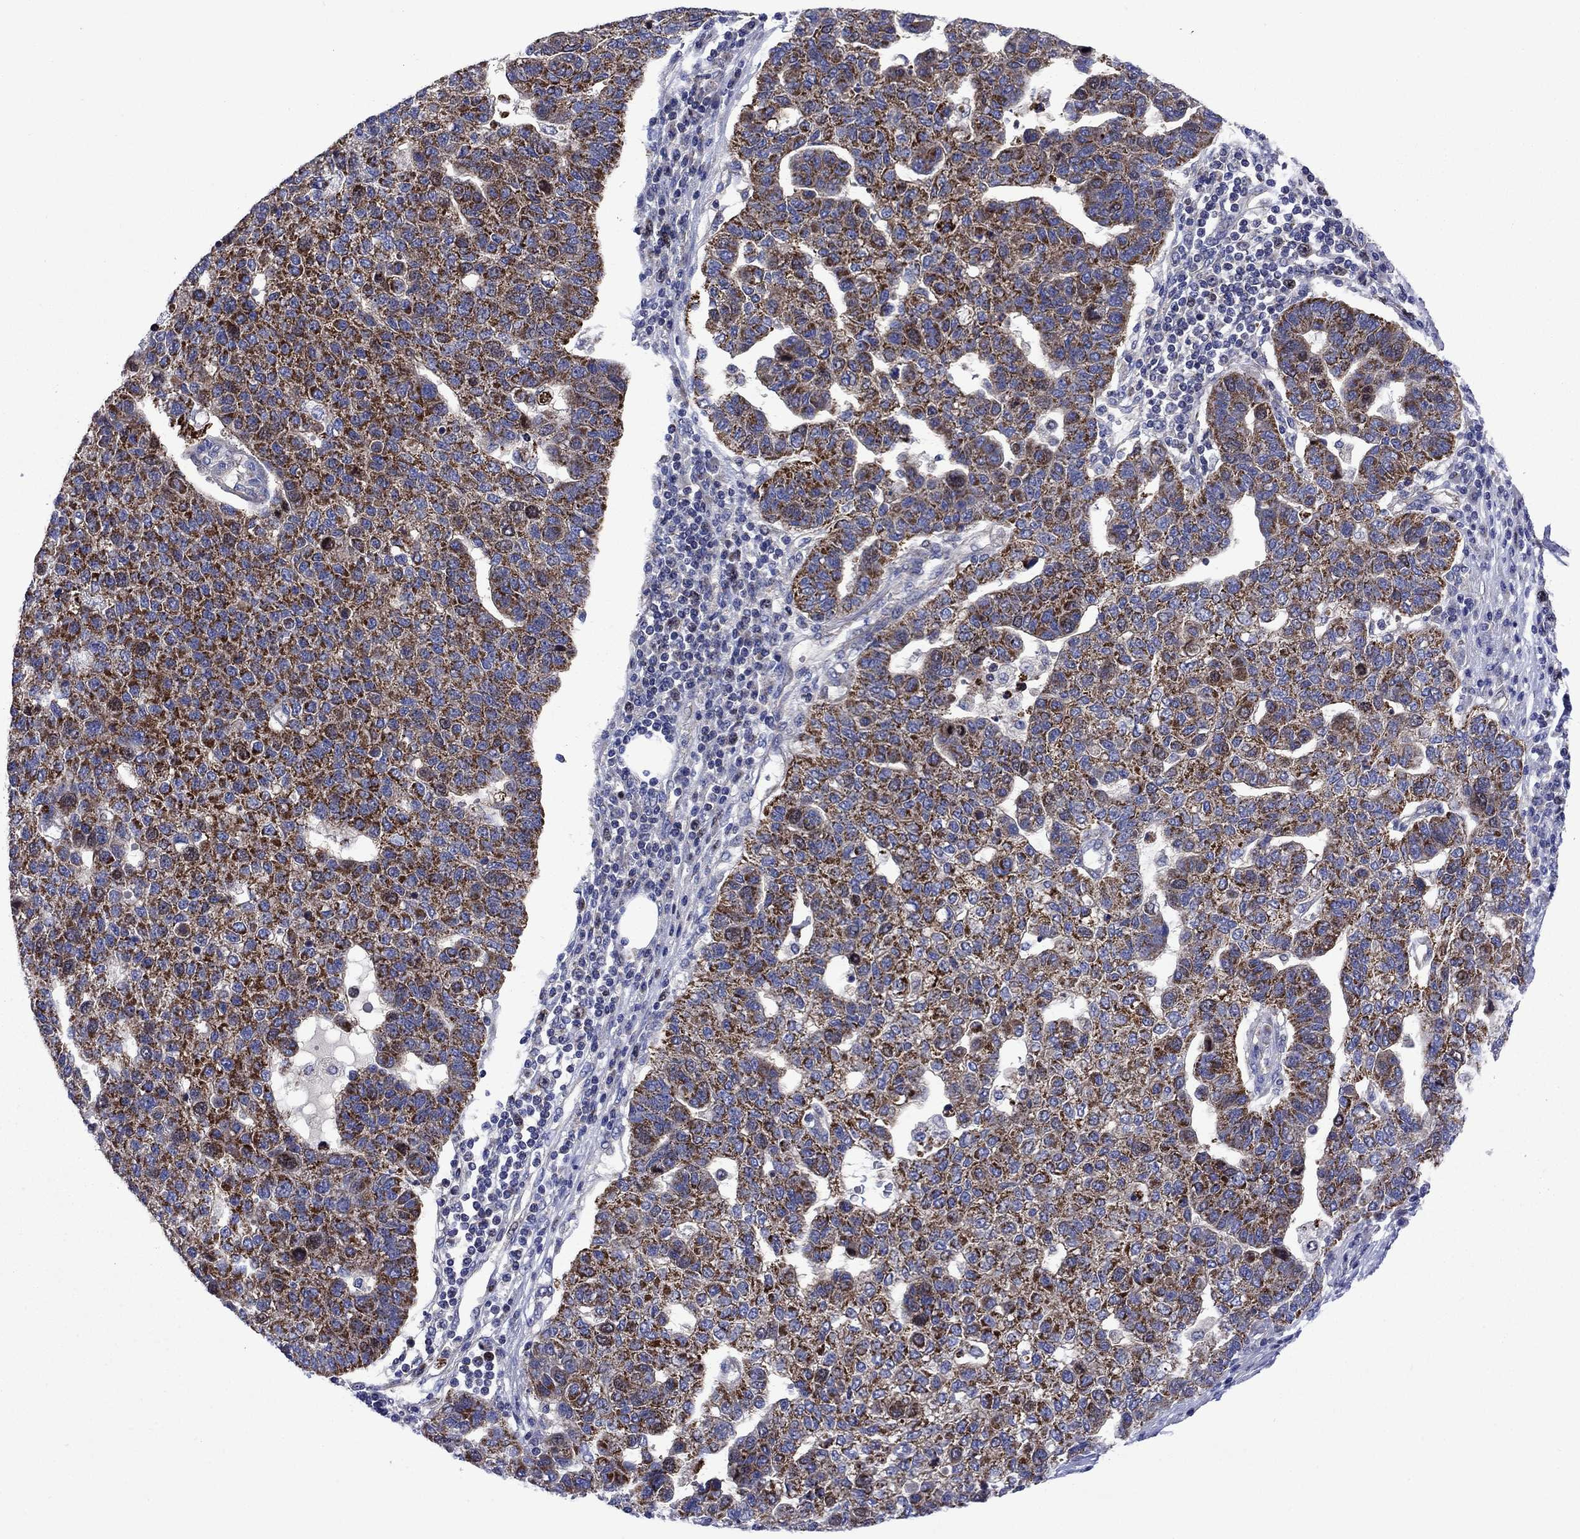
{"staining": {"intensity": "strong", "quantity": ">75%", "location": "cytoplasmic/membranous"}, "tissue": "pancreatic cancer", "cell_type": "Tumor cells", "image_type": "cancer", "snomed": [{"axis": "morphology", "description": "Adenocarcinoma, NOS"}, {"axis": "topography", "description": "Pancreas"}], "caption": "Immunohistochemical staining of human pancreatic cancer reveals high levels of strong cytoplasmic/membranous protein staining in approximately >75% of tumor cells.", "gene": "KIF22", "patient": {"sex": "female", "age": 61}}